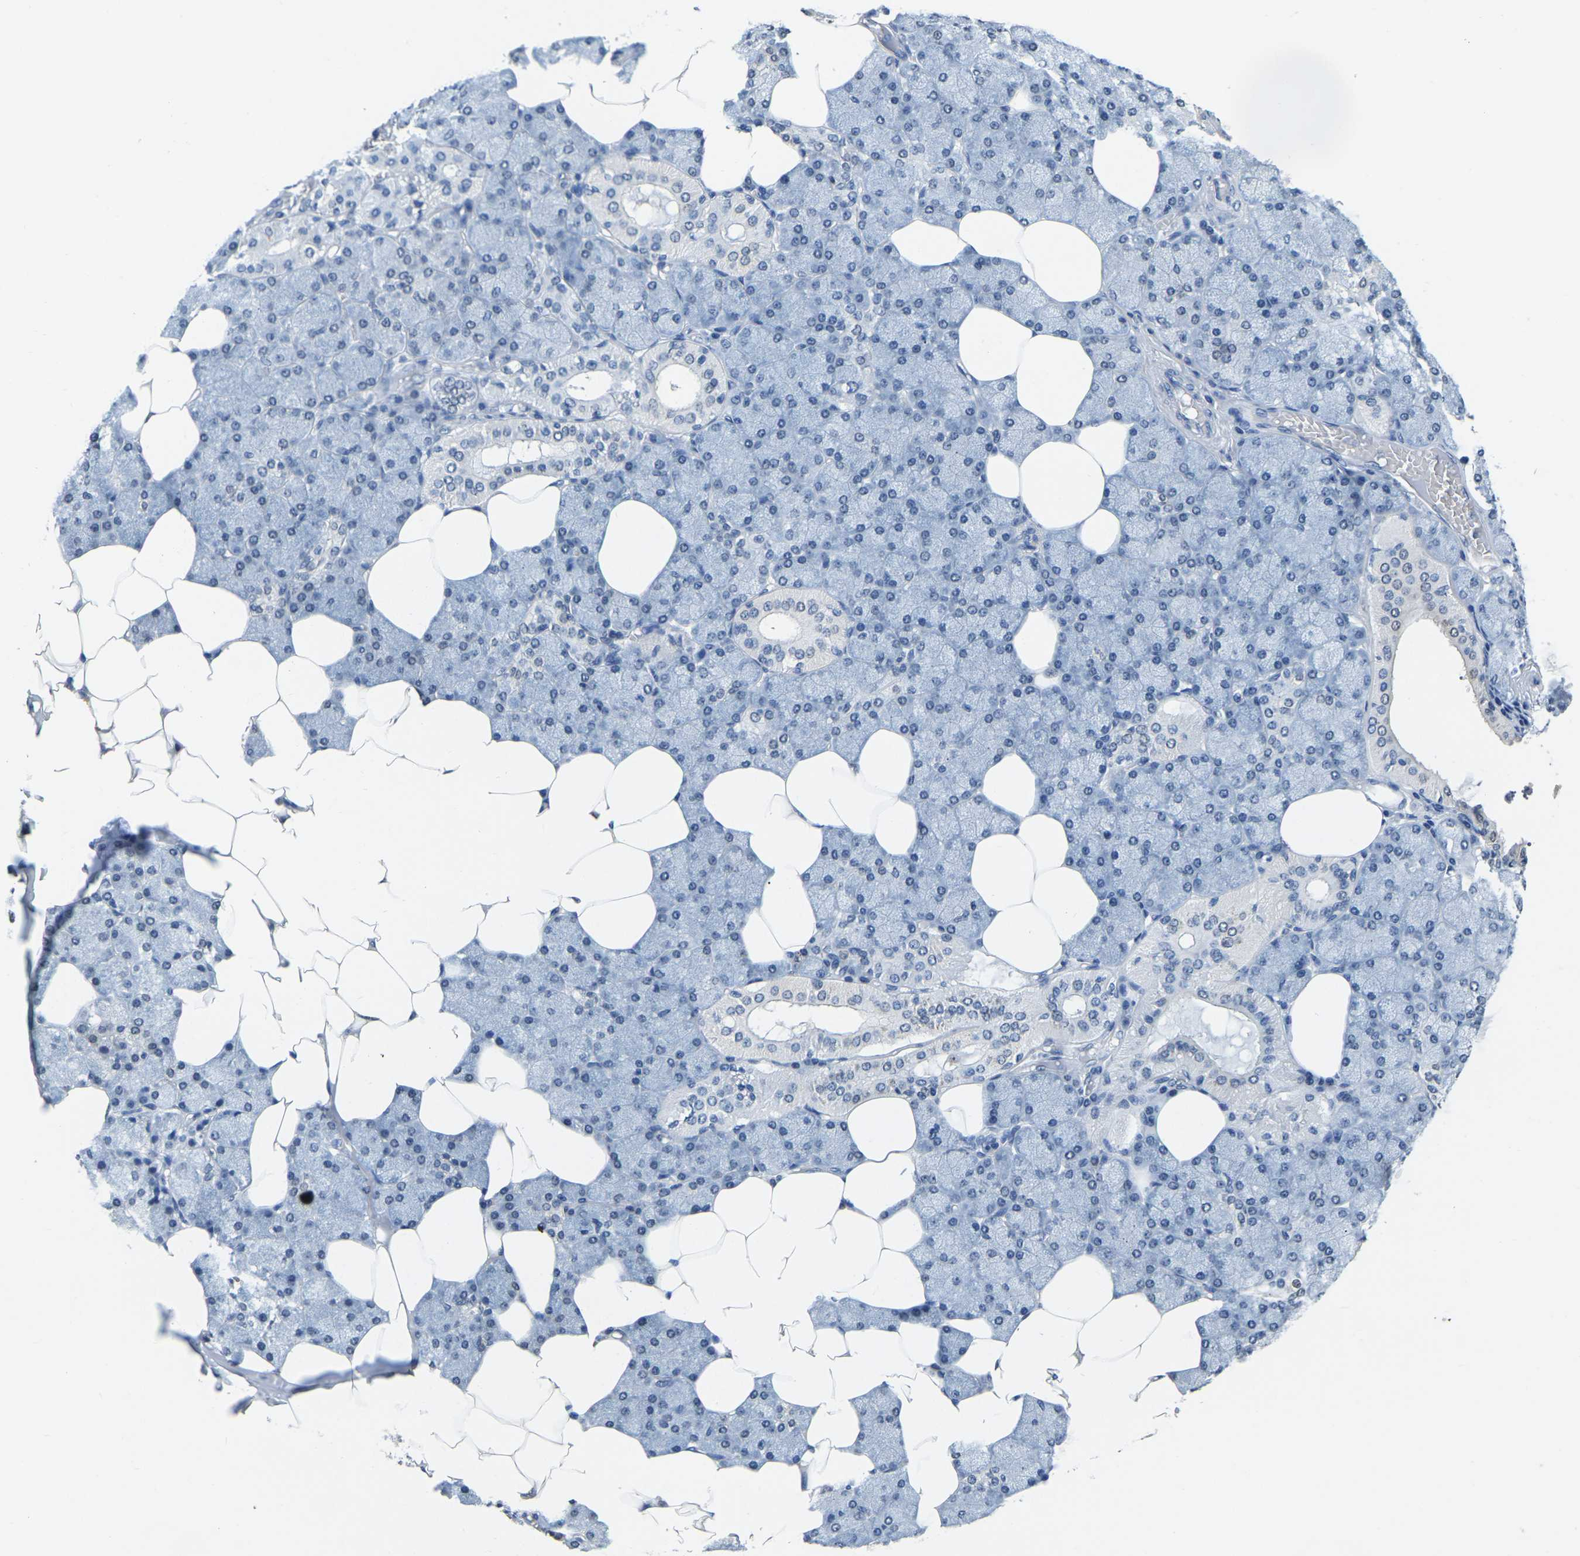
{"staining": {"intensity": "weak", "quantity": "25%-75%", "location": "cytoplasmic/membranous,nuclear"}, "tissue": "salivary gland", "cell_type": "Glandular cells", "image_type": "normal", "snomed": [{"axis": "morphology", "description": "Normal tissue, NOS"}, {"axis": "topography", "description": "Salivary gland"}], "caption": "Protein analysis of benign salivary gland exhibits weak cytoplasmic/membranous,nuclear expression in approximately 25%-75% of glandular cells. (Brightfield microscopy of DAB IHC at high magnification).", "gene": "RANBP2", "patient": {"sex": "male", "age": 62}}